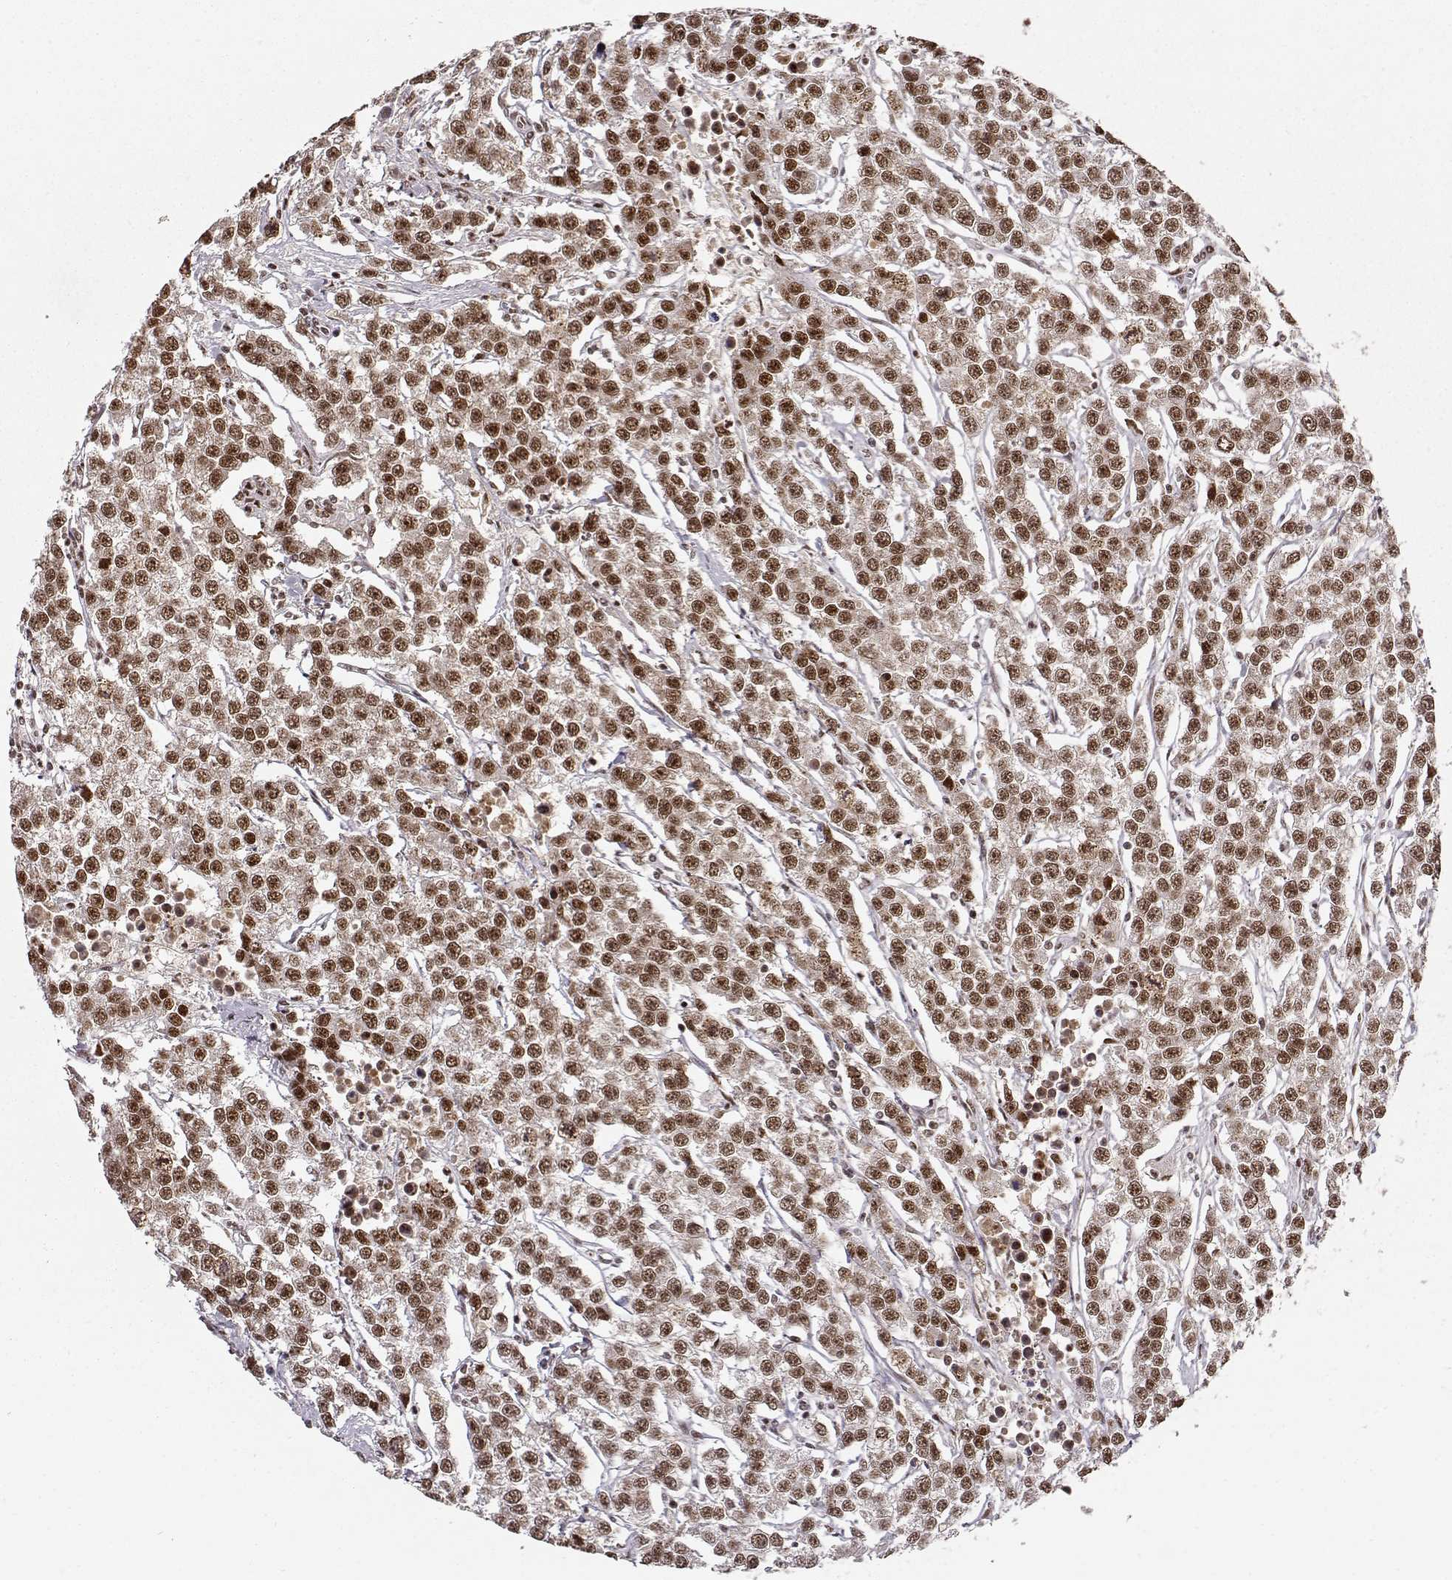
{"staining": {"intensity": "moderate", "quantity": ">75%", "location": "cytoplasmic/membranous,nuclear"}, "tissue": "testis cancer", "cell_type": "Tumor cells", "image_type": "cancer", "snomed": [{"axis": "morphology", "description": "Seminoma, NOS"}, {"axis": "topography", "description": "Testis"}], "caption": "Moderate cytoplasmic/membranous and nuclear protein staining is identified in about >75% of tumor cells in testis cancer (seminoma).", "gene": "CSNK2A1", "patient": {"sex": "male", "age": 59}}